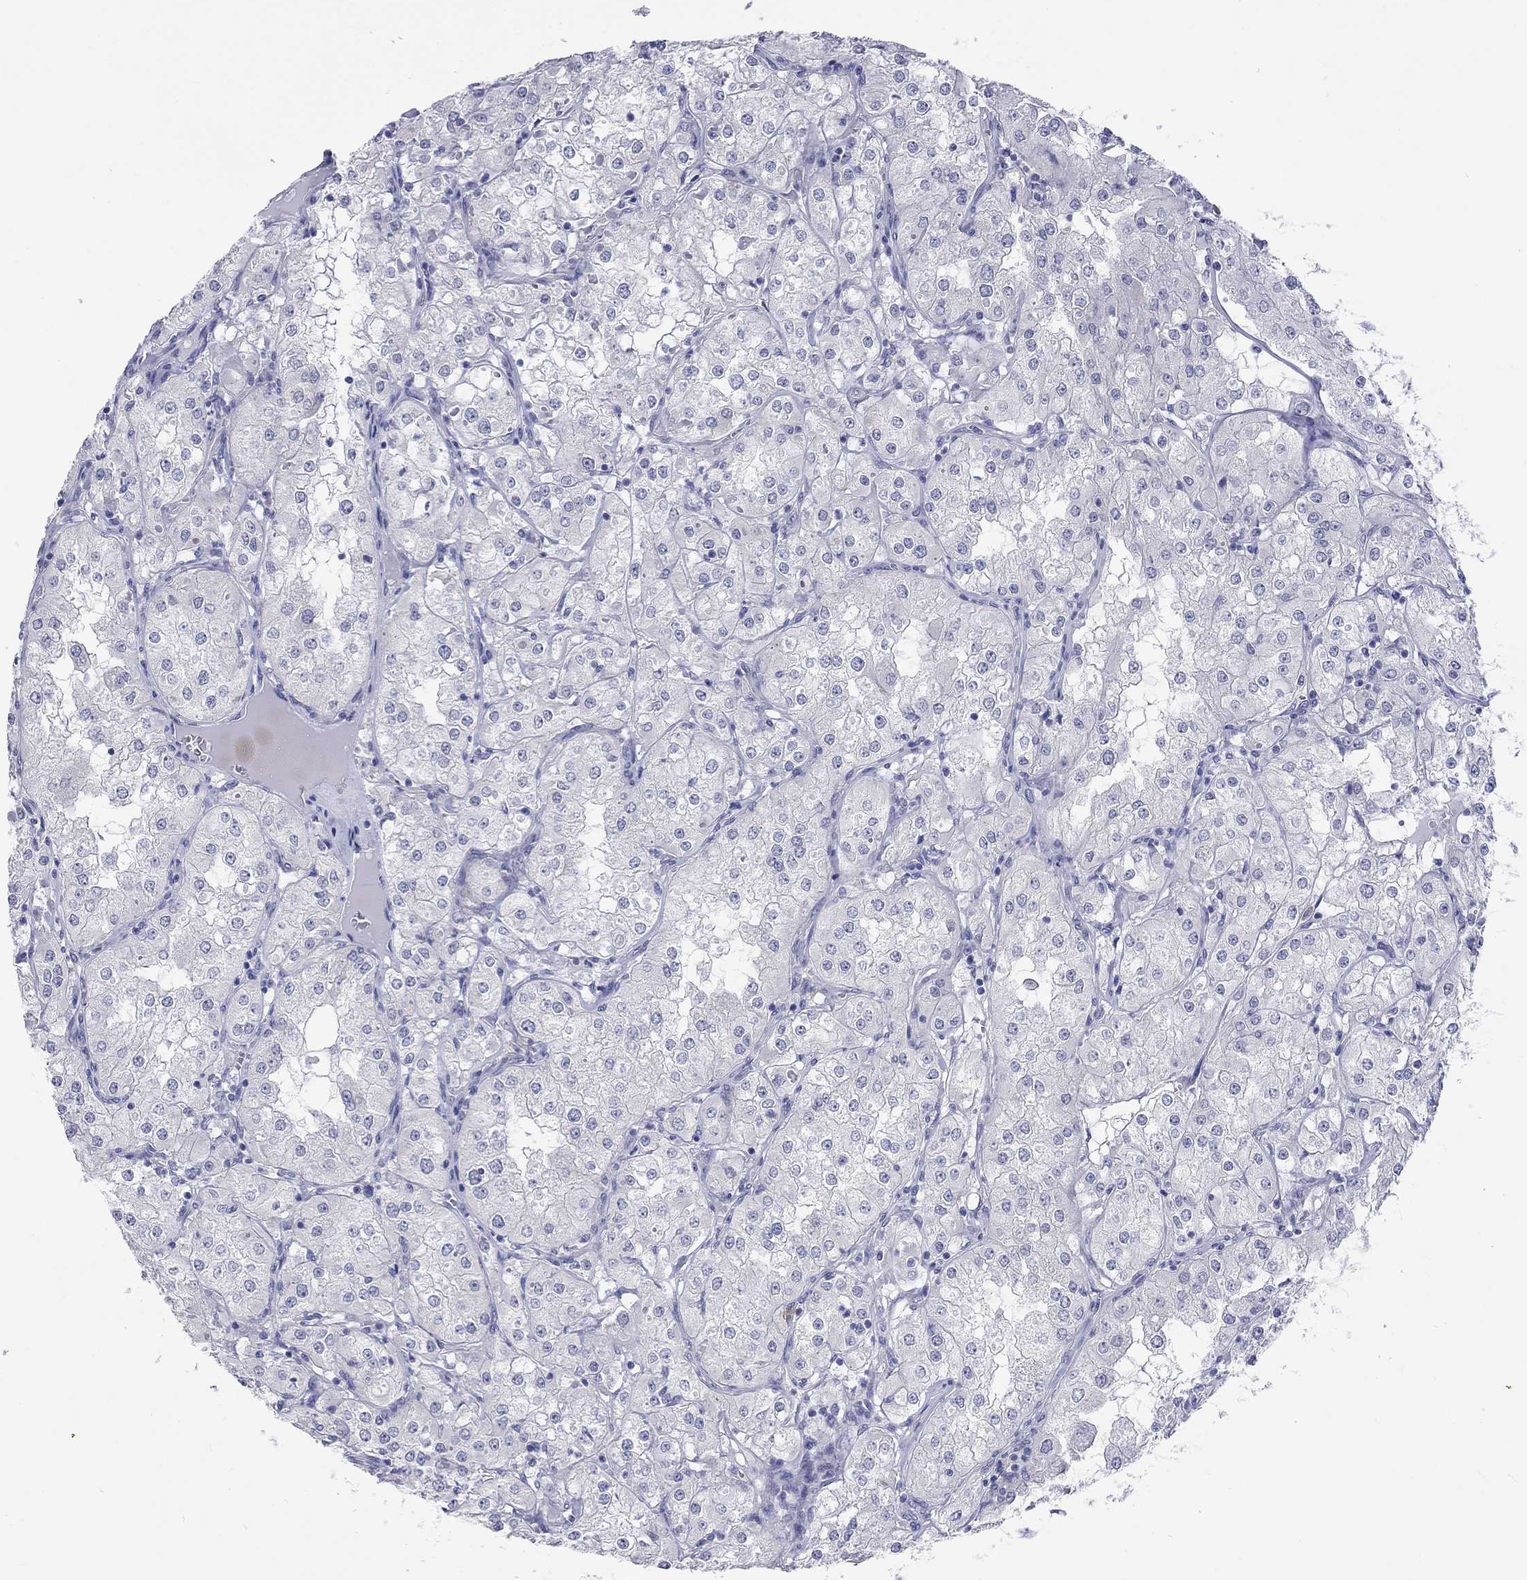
{"staining": {"intensity": "negative", "quantity": "none", "location": "none"}, "tissue": "renal cancer", "cell_type": "Tumor cells", "image_type": "cancer", "snomed": [{"axis": "morphology", "description": "Adenocarcinoma, NOS"}, {"axis": "topography", "description": "Kidney"}], "caption": "This is a image of IHC staining of renal cancer (adenocarcinoma), which shows no expression in tumor cells.", "gene": "CERS1", "patient": {"sex": "male", "age": 77}}